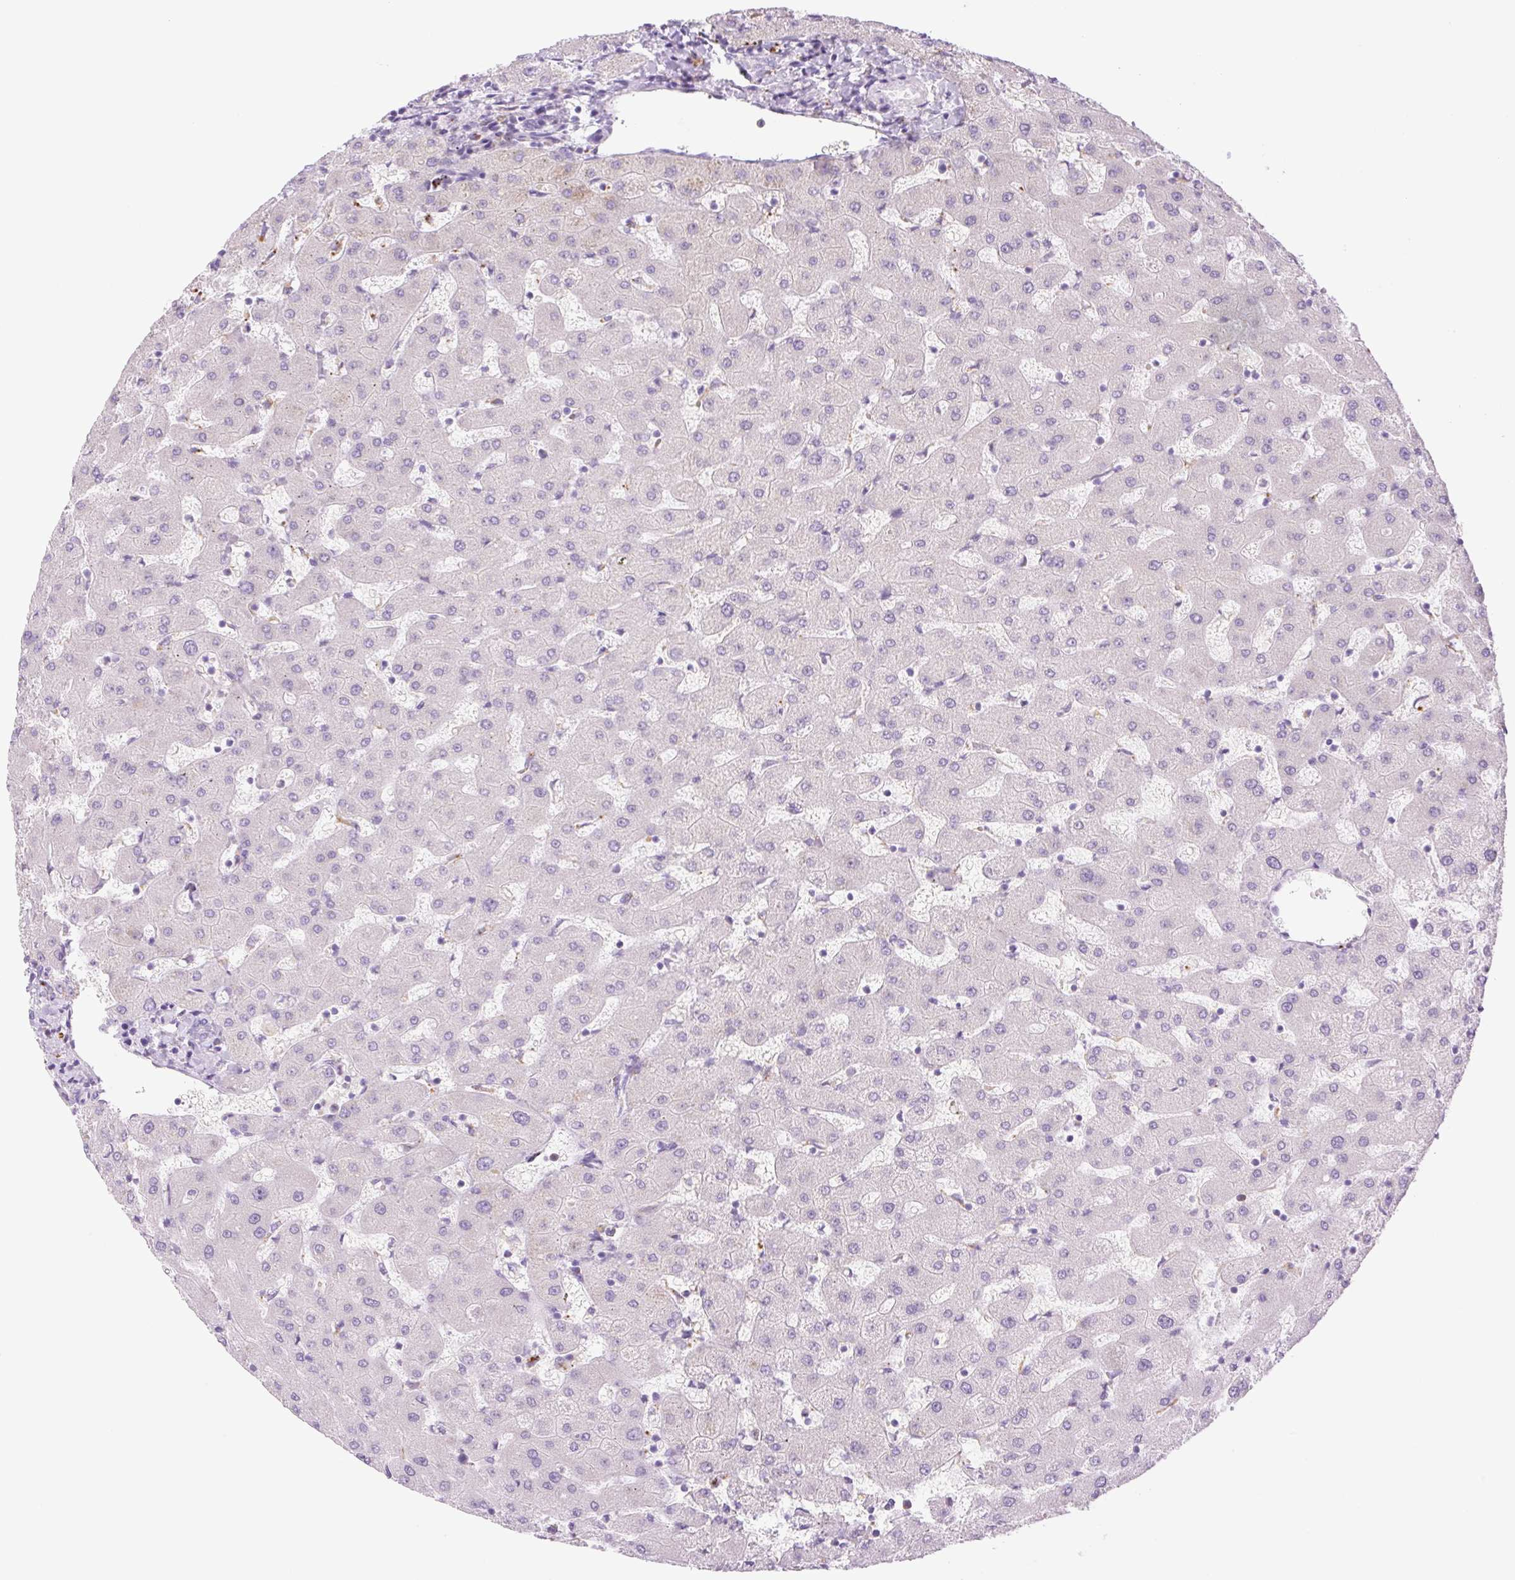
{"staining": {"intensity": "negative", "quantity": "none", "location": "none"}, "tissue": "liver", "cell_type": "Cholangiocytes", "image_type": "normal", "snomed": [{"axis": "morphology", "description": "Normal tissue, NOS"}, {"axis": "topography", "description": "Liver"}], "caption": "Human liver stained for a protein using IHC demonstrates no positivity in cholangiocytes.", "gene": "SPRYD4", "patient": {"sex": "female", "age": 63}}